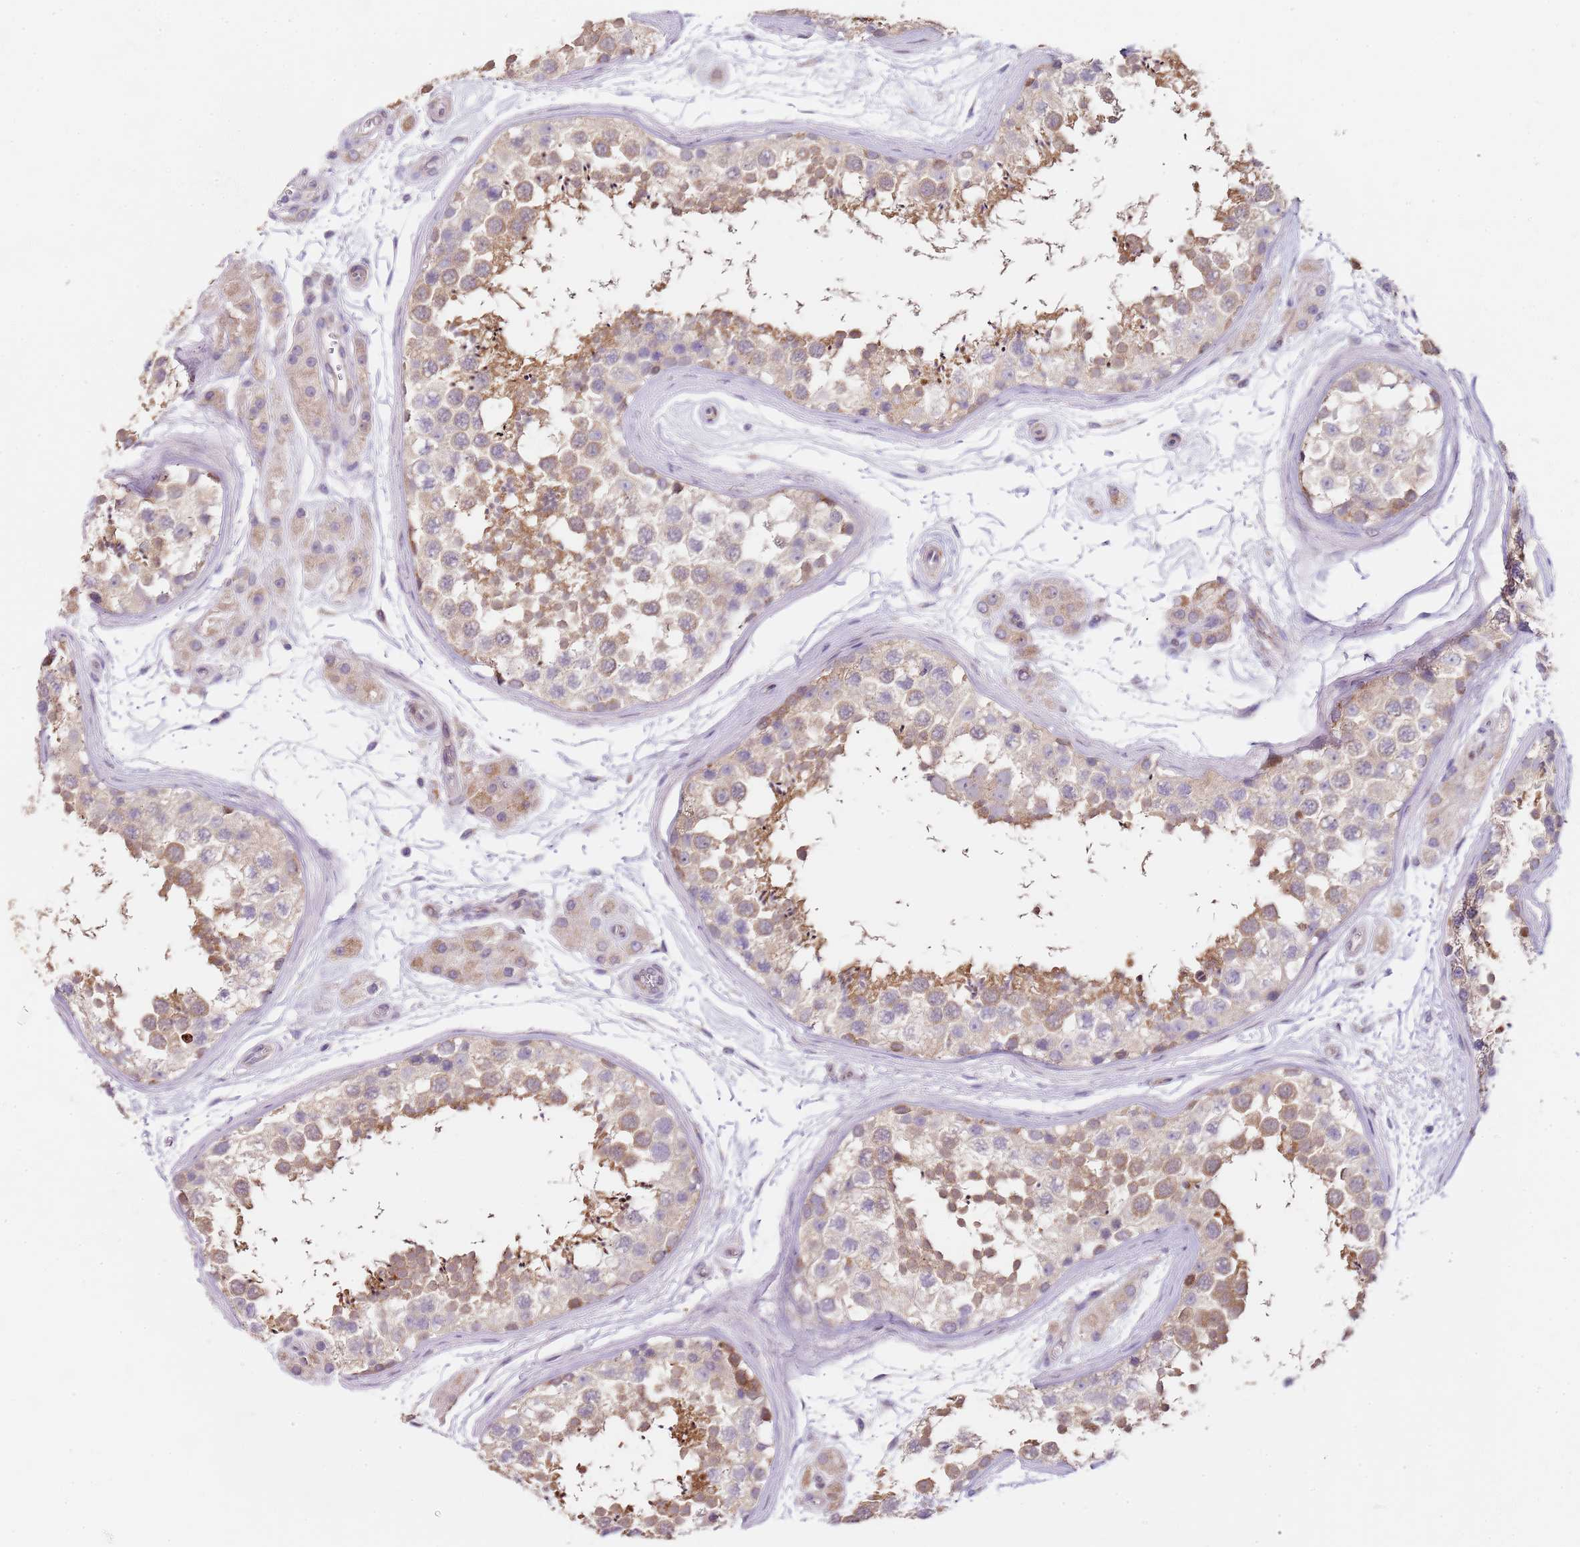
{"staining": {"intensity": "moderate", "quantity": "25%-75%", "location": "cytoplasmic/membranous"}, "tissue": "testis", "cell_type": "Cells in seminiferous ducts", "image_type": "normal", "snomed": [{"axis": "morphology", "description": "Normal tissue, NOS"}, {"axis": "topography", "description": "Testis"}], "caption": "Immunohistochemistry histopathology image of unremarkable testis: testis stained using IHC reveals medium levels of moderate protein expression localized specifically in the cytoplasmic/membranous of cells in seminiferous ducts, appearing as a cytoplasmic/membranous brown color.", "gene": "TBC1D9", "patient": {"sex": "male", "age": 56}}